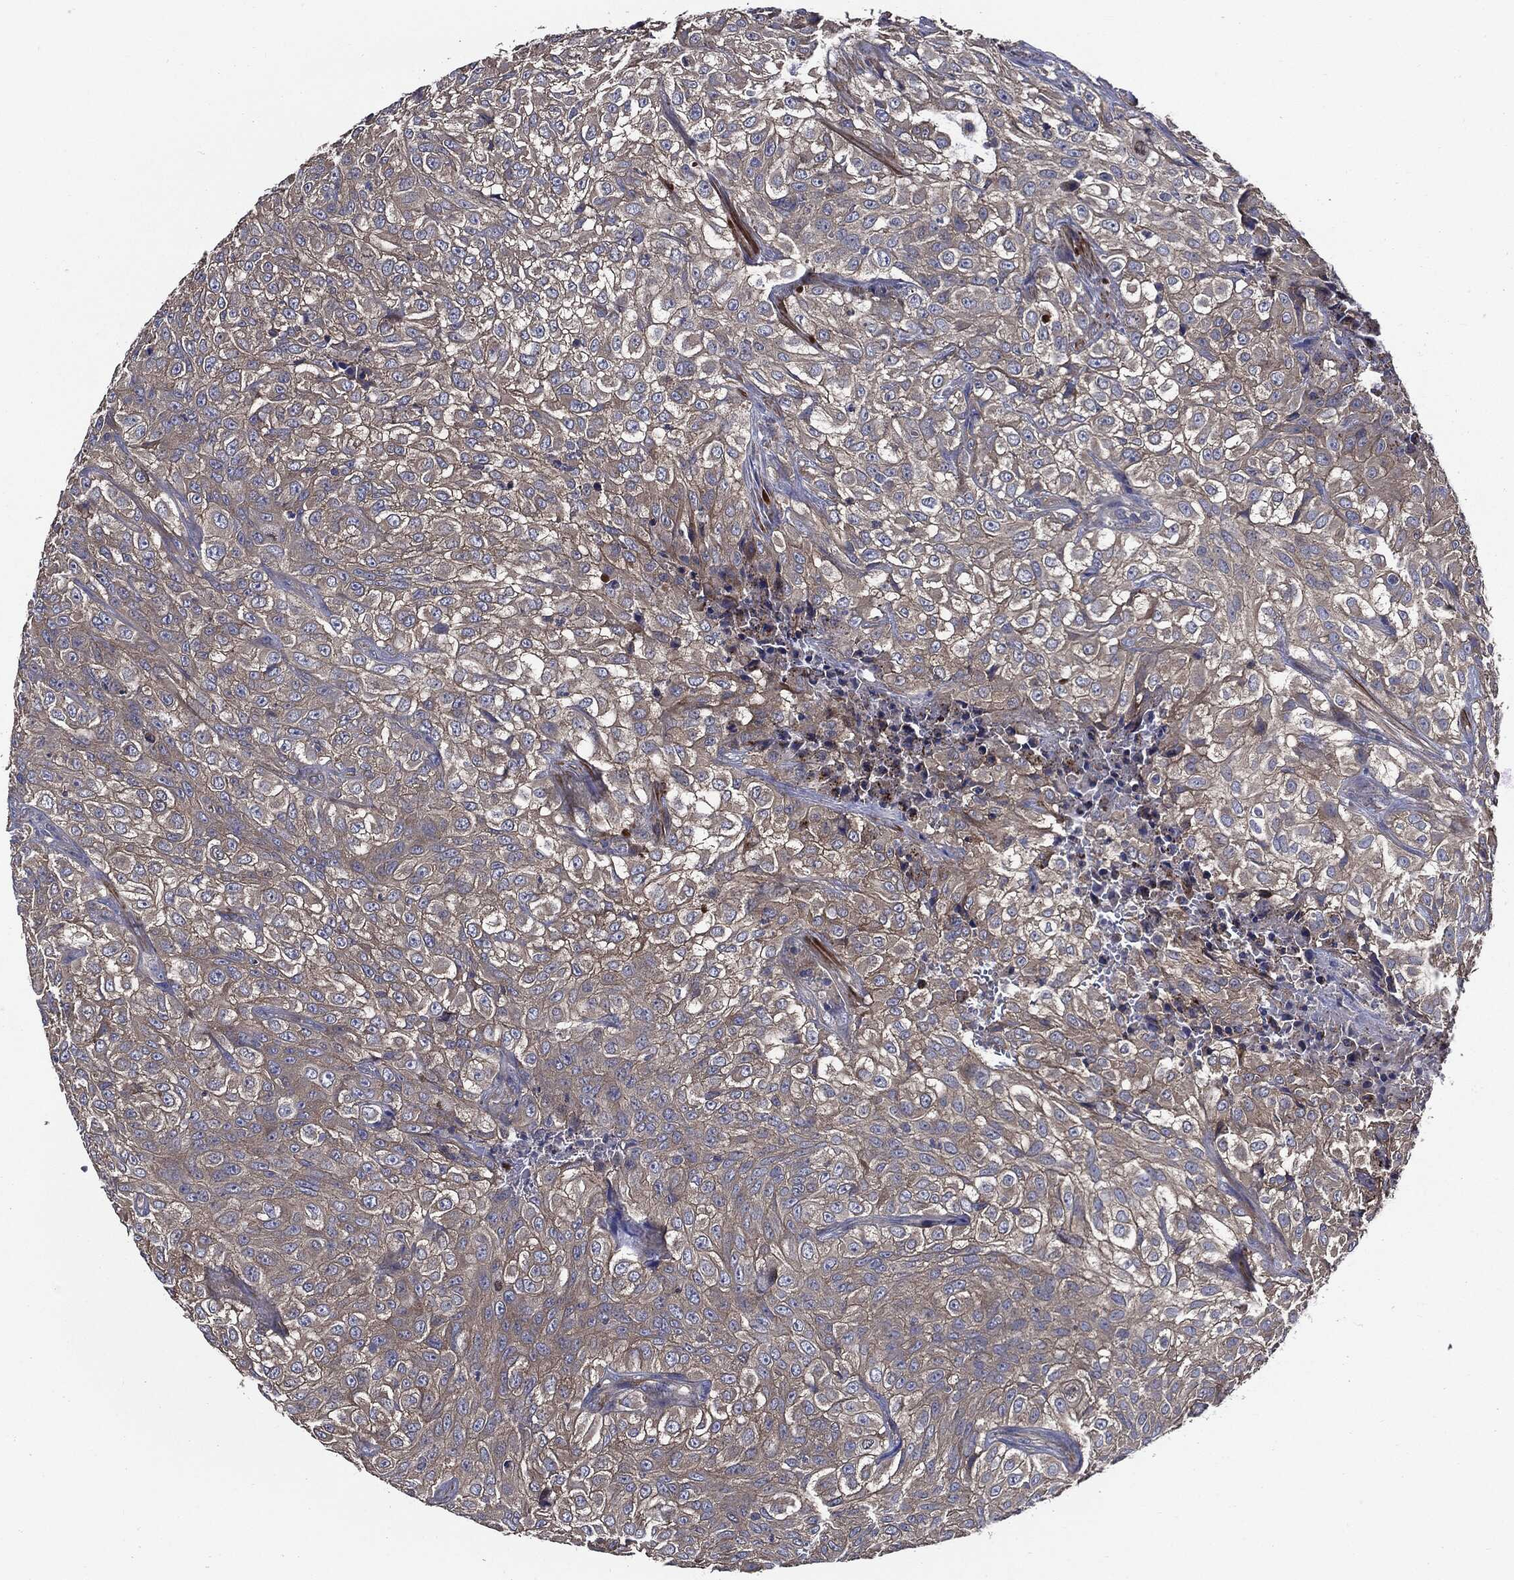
{"staining": {"intensity": "weak", "quantity": "25%-75%", "location": "cytoplasmic/membranous"}, "tissue": "urothelial cancer", "cell_type": "Tumor cells", "image_type": "cancer", "snomed": [{"axis": "morphology", "description": "Urothelial carcinoma, High grade"}, {"axis": "topography", "description": "Urinary bladder"}], "caption": "High-grade urothelial carcinoma stained with a protein marker reveals weak staining in tumor cells.", "gene": "PDCD6IP", "patient": {"sex": "male", "age": 56}}